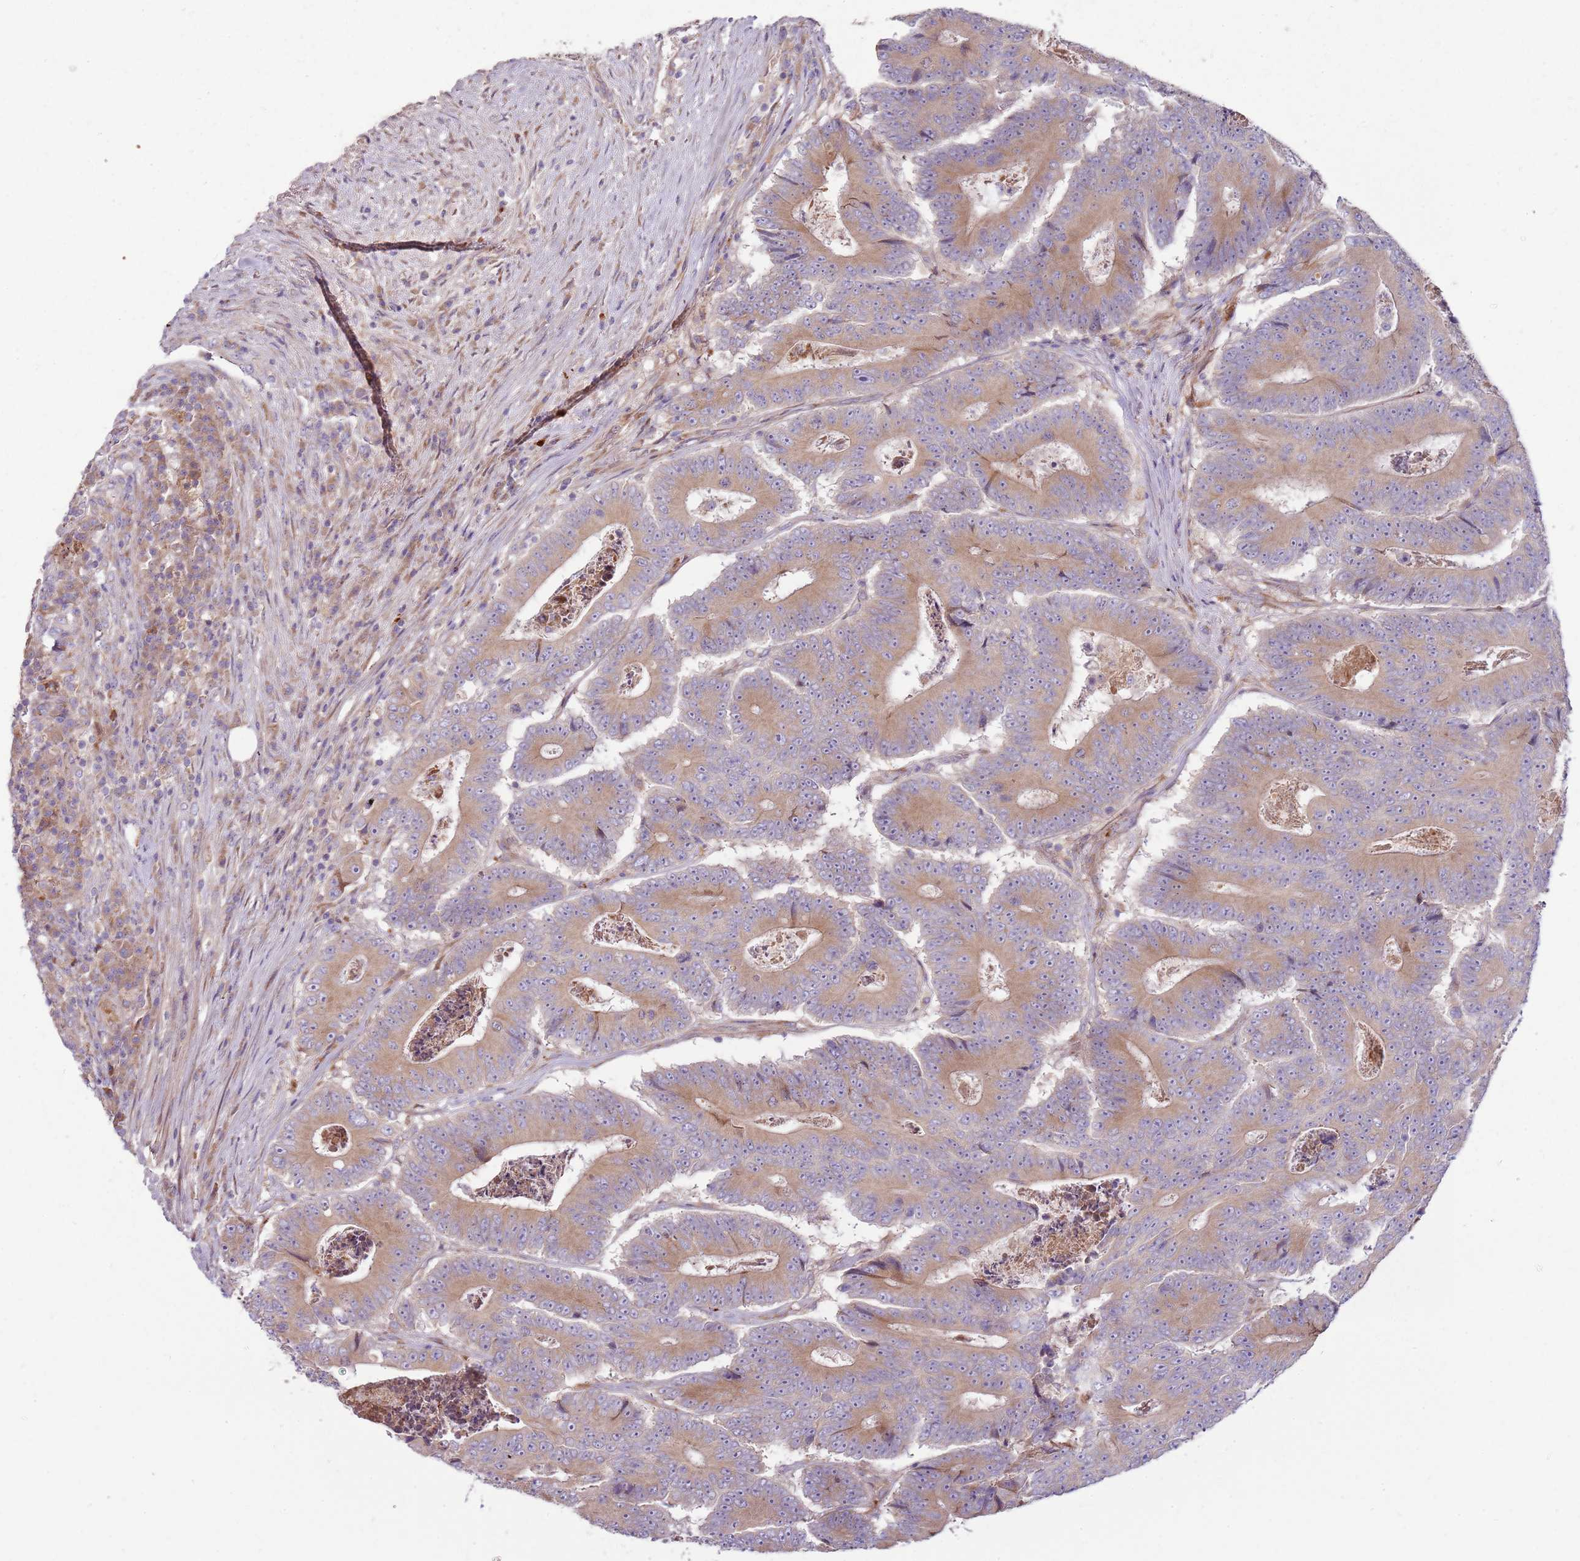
{"staining": {"intensity": "moderate", "quantity": ">75%", "location": "cytoplasmic/membranous"}, "tissue": "colorectal cancer", "cell_type": "Tumor cells", "image_type": "cancer", "snomed": [{"axis": "morphology", "description": "Adenocarcinoma, NOS"}, {"axis": "topography", "description": "Colon"}], "caption": "Moderate cytoplasmic/membranous staining is present in approximately >75% of tumor cells in adenocarcinoma (colorectal). Immunohistochemistry (ihc) stains the protein in brown and the nuclei are stained blue.", "gene": "EMC1", "patient": {"sex": "male", "age": 83}}